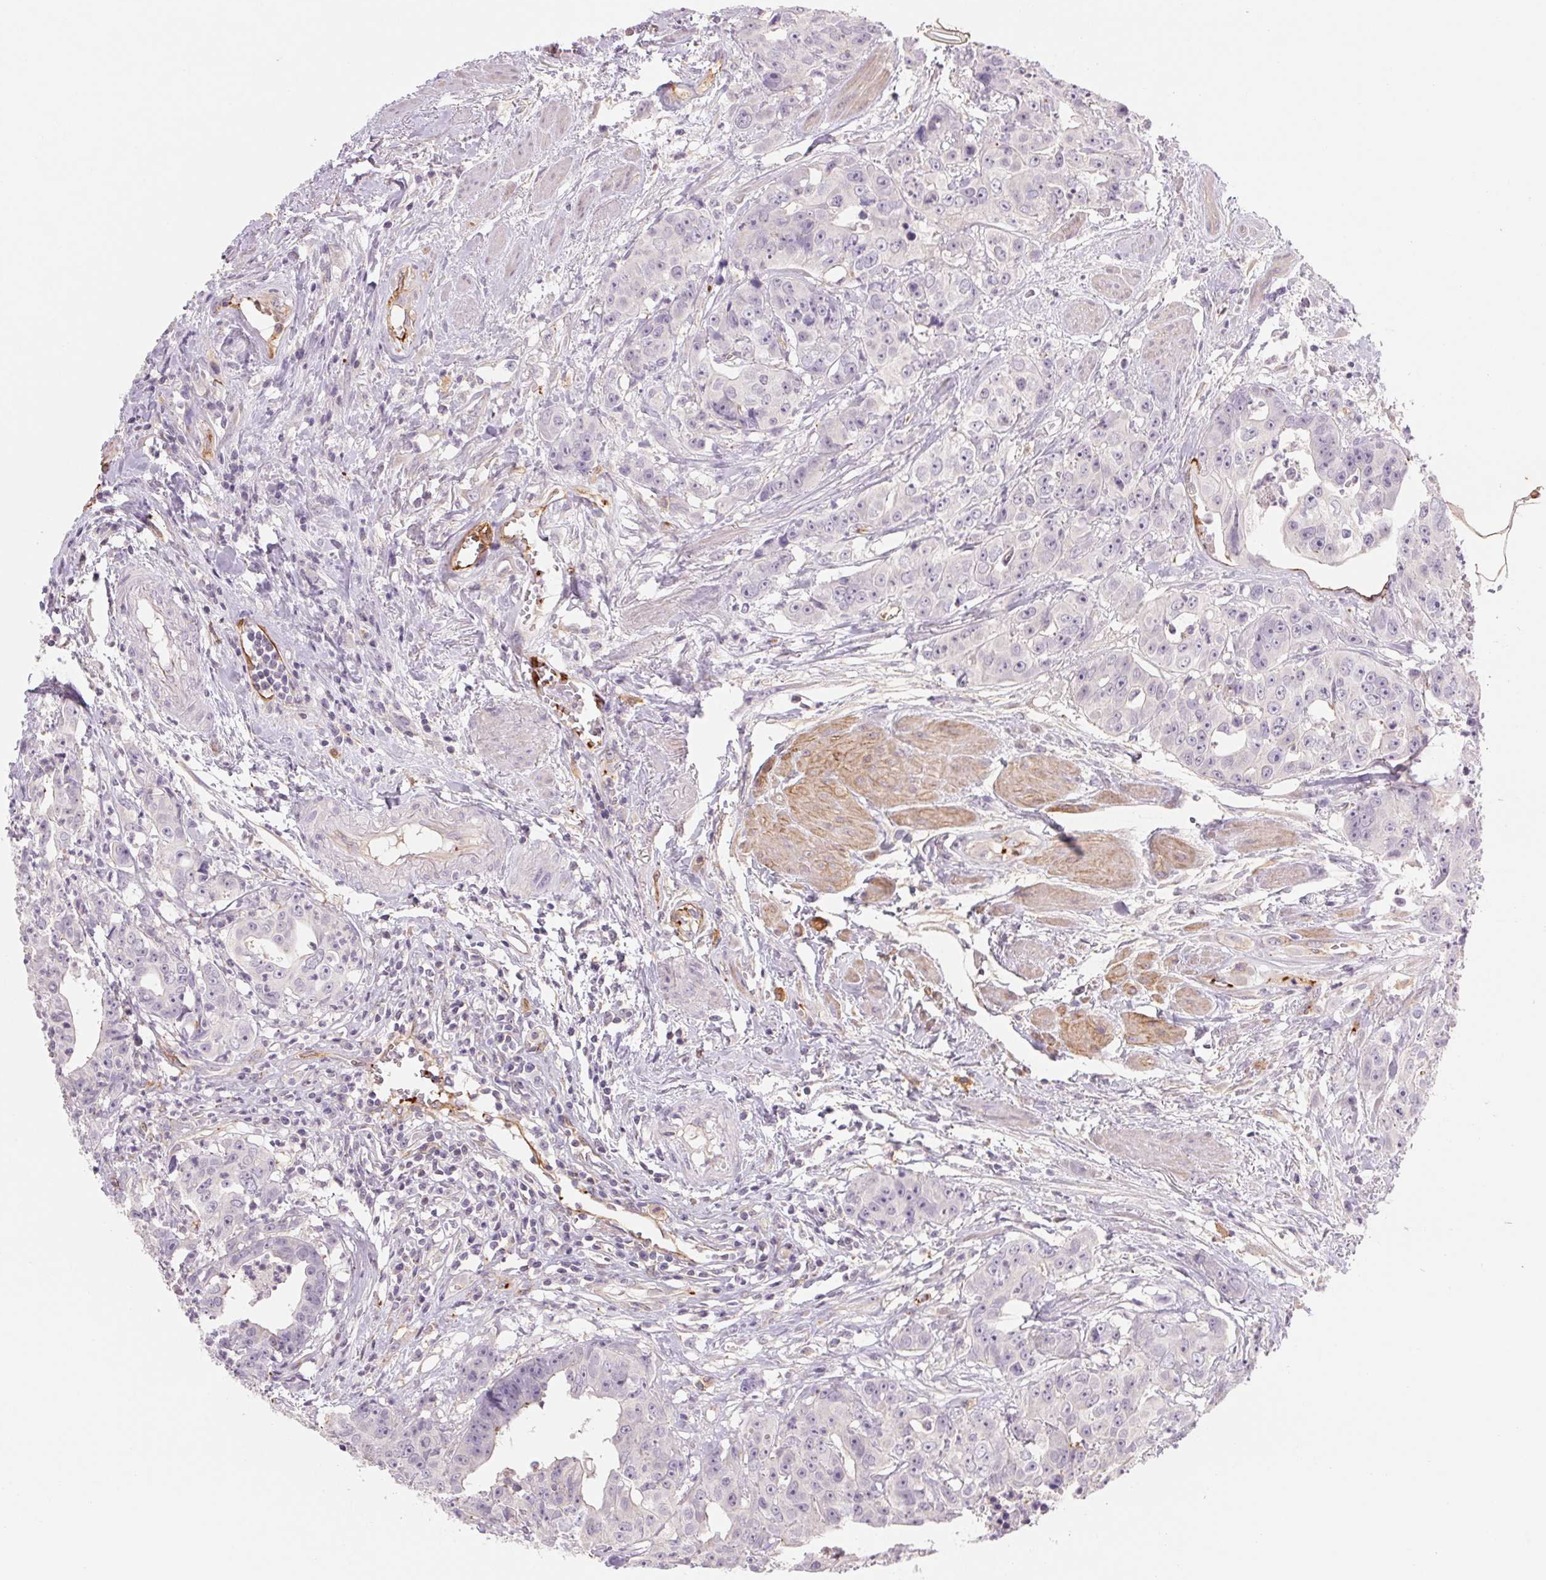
{"staining": {"intensity": "negative", "quantity": "none", "location": "none"}, "tissue": "colorectal cancer", "cell_type": "Tumor cells", "image_type": "cancer", "snomed": [{"axis": "morphology", "description": "Adenocarcinoma, NOS"}, {"axis": "topography", "description": "Rectum"}], "caption": "Tumor cells are negative for brown protein staining in colorectal cancer (adenocarcinoma).", "gene": "ANKRD13B", "patient": {"sex": "female", "age": 62}}